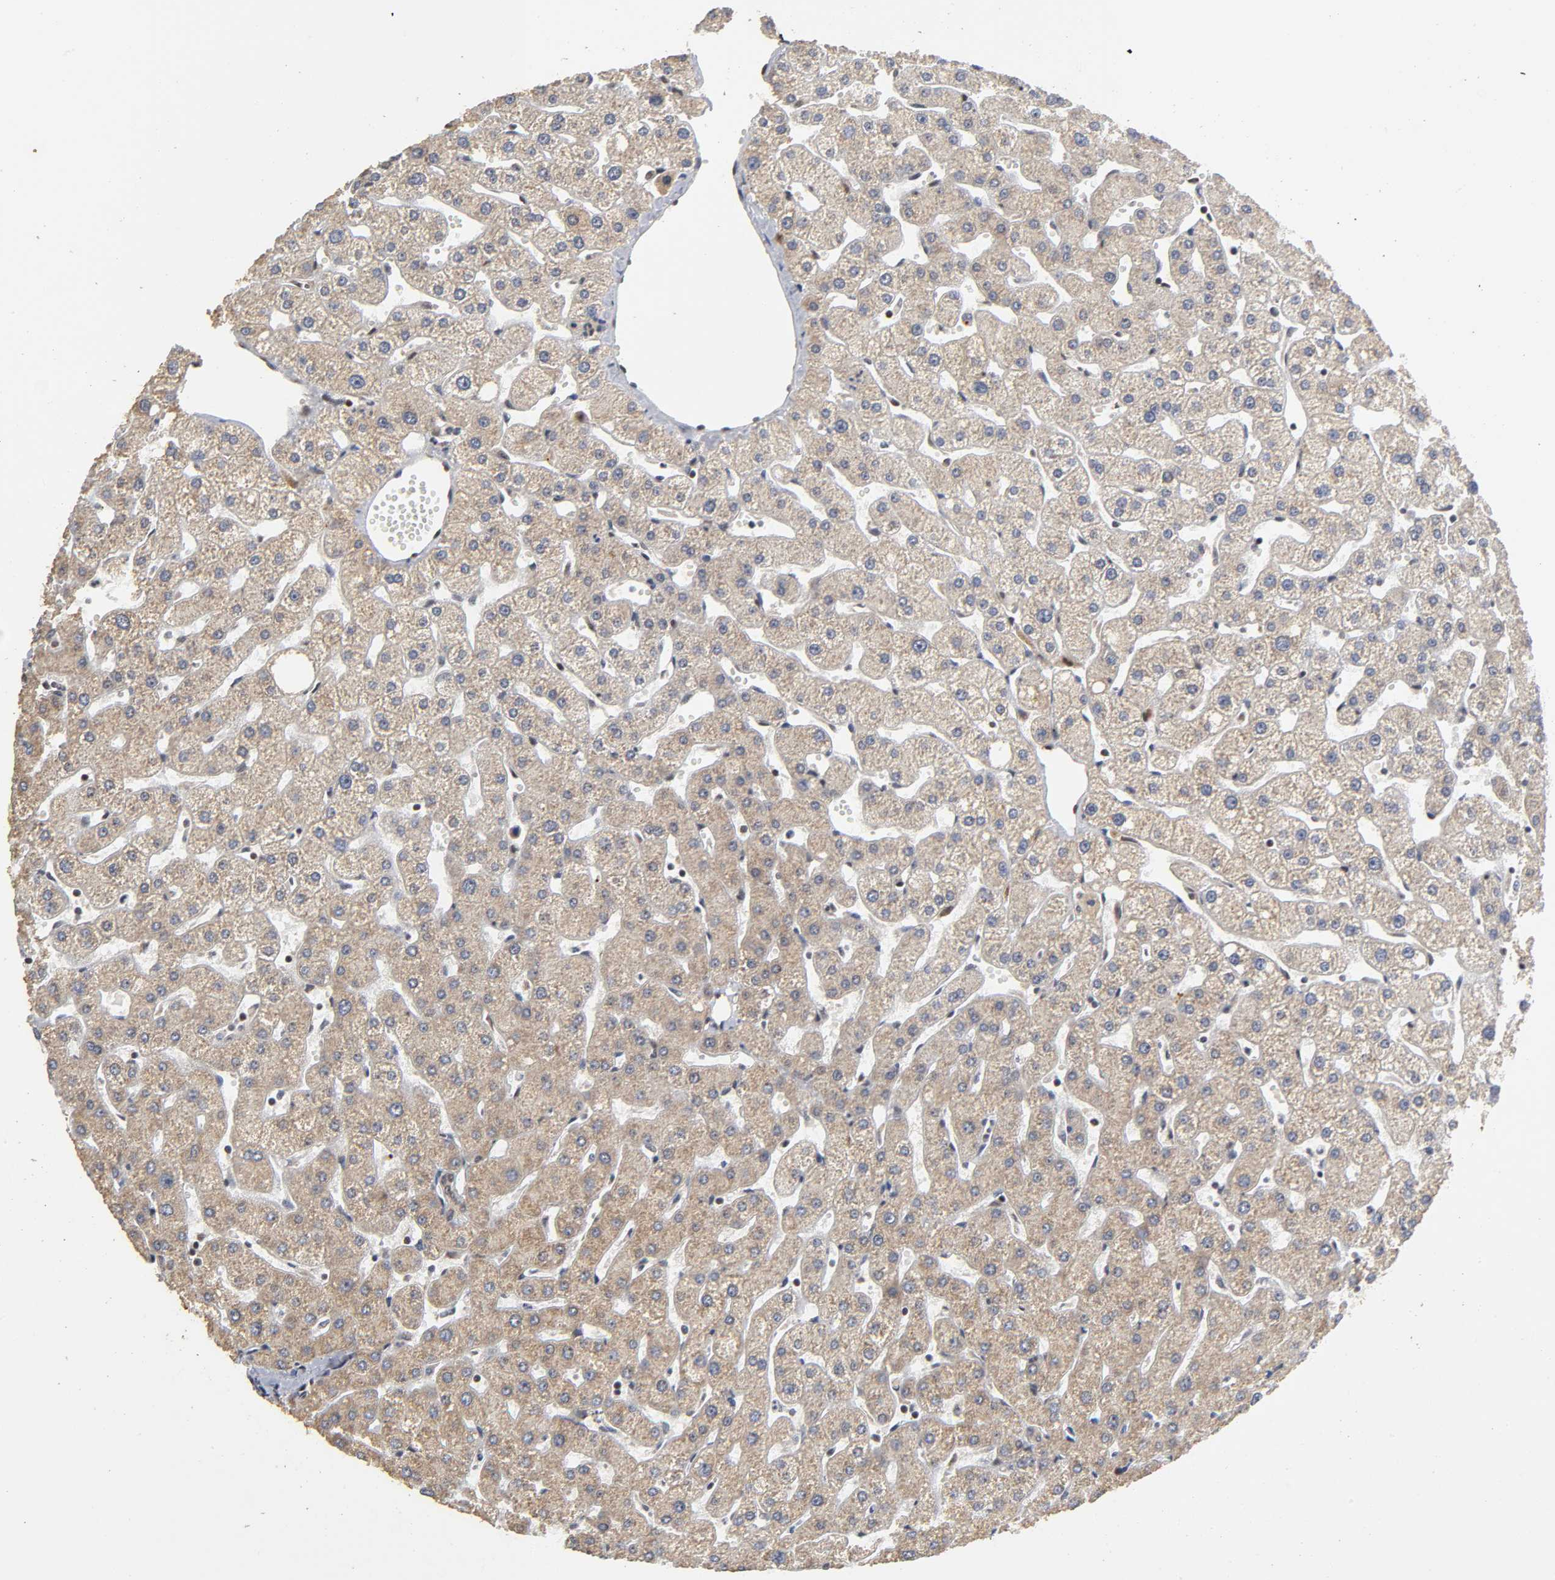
{"staining": {"intensity": "moderate", "quantity": ">75%", "location": "cytoplasmic/membranous"}, "tissue": "liver", "cell_type": "Cholangiocytes", "image_type": "normal", "snomed": [{"axis": "morphology", "description": "Normal tissue, NOS"}, {"axis": "topography", "description": "Liver"}], "caption": "This micrograph displays immunohistochemistry (IHC) staining of benign human liver, with medium moderate cytoplasmic/membranous positivity in about >75% of cholangiocytes.", "gene": "RNF122", "patient": {"sex": "male", "age": 67}}